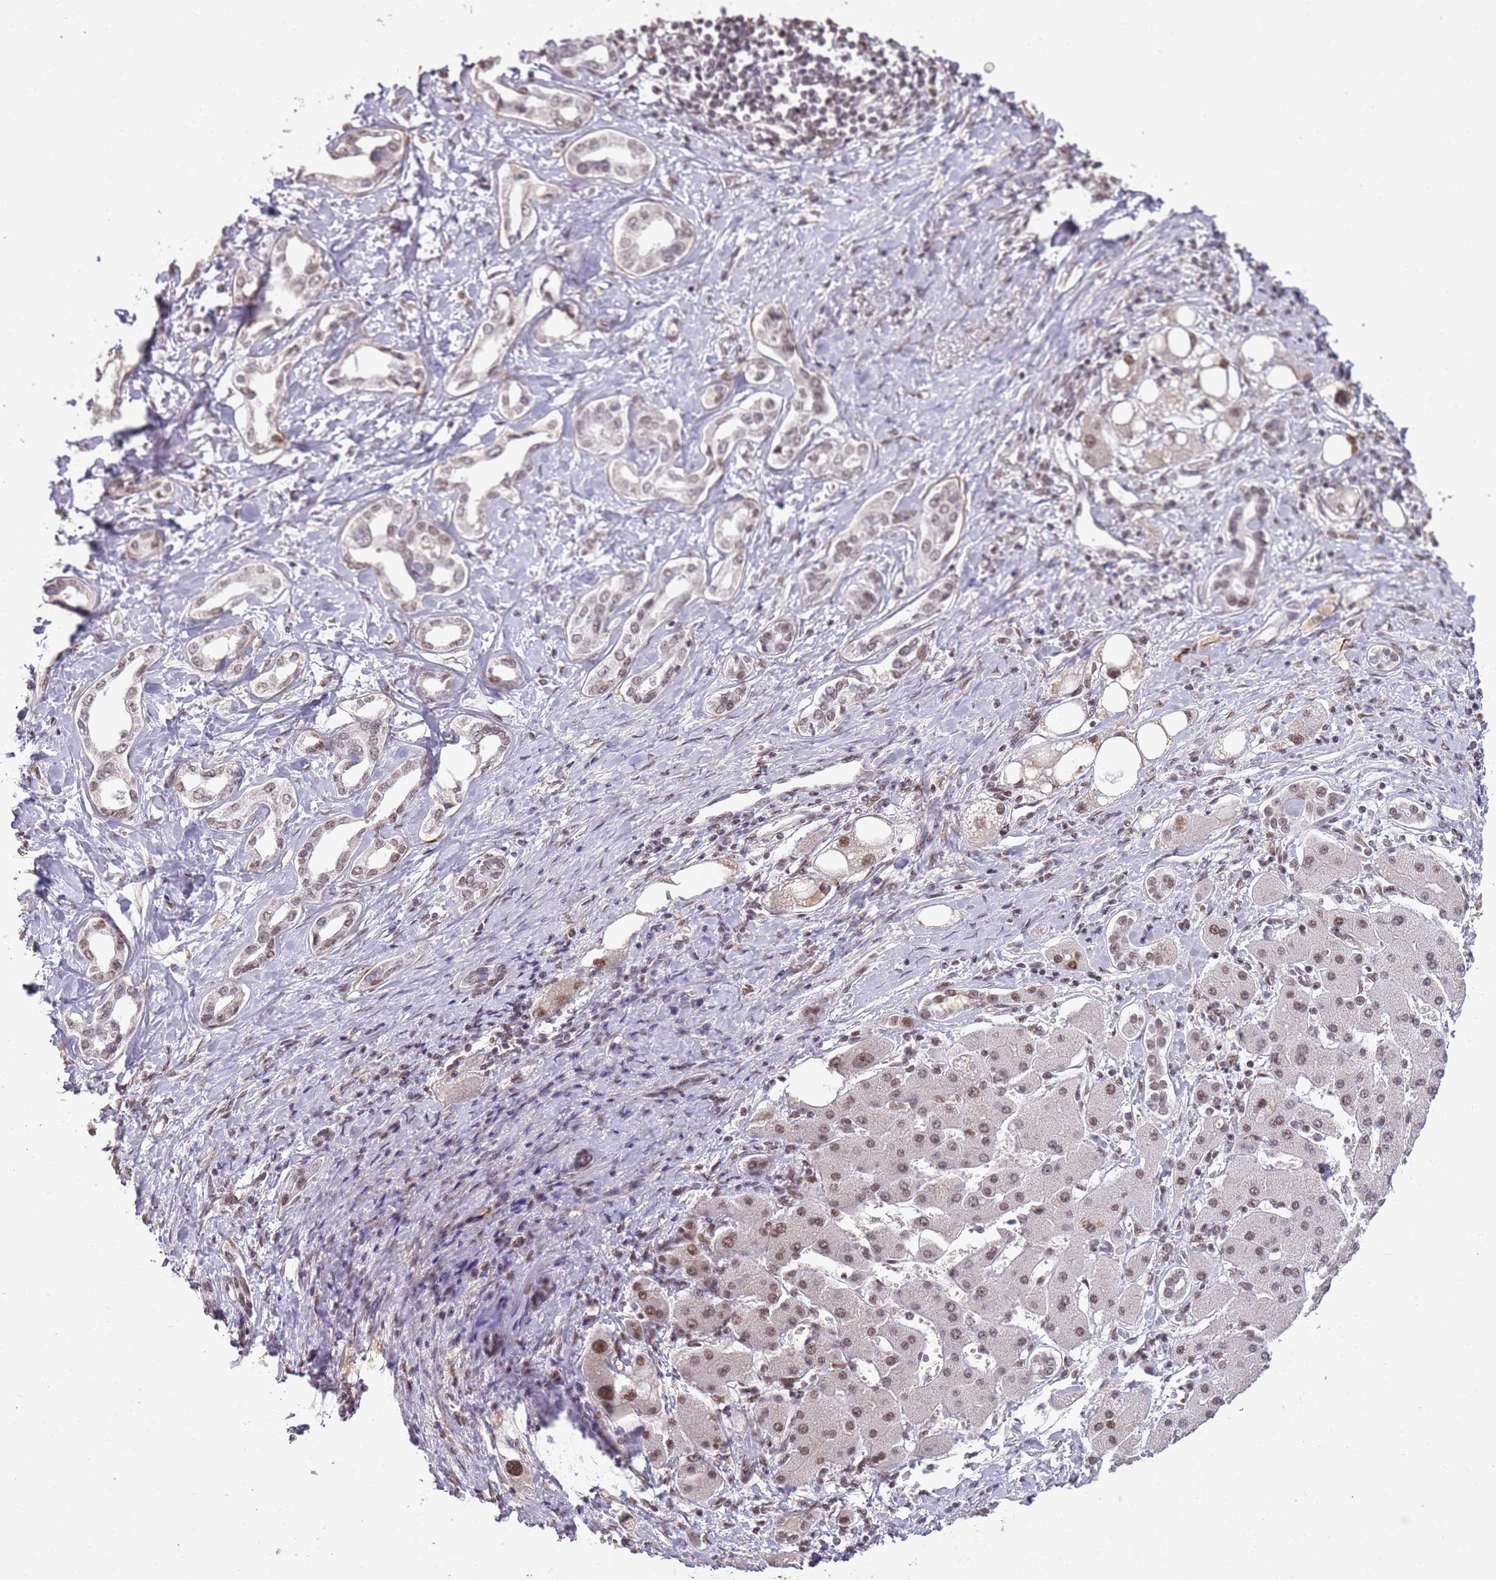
{"staining": {"intensity": "weak", "quantity": "25%-75%", "location": "nuclear"}, "tissue": "liver cancer", "cell_type": "Tumor cells", "image_type": "cancer", "snomed": [{"axis": "morphology", "description": "Cholangiocarcinoma"}, {"axis": "topography", "description": "Liver"}], "caption": "Liver cancer tissue shows weak nuclear staining in about 25%-75% of tumor cells, visualized by immunohistochemistry.", "gene": "ARL14EP", "patient": {"sex": "female", "age": 77}}